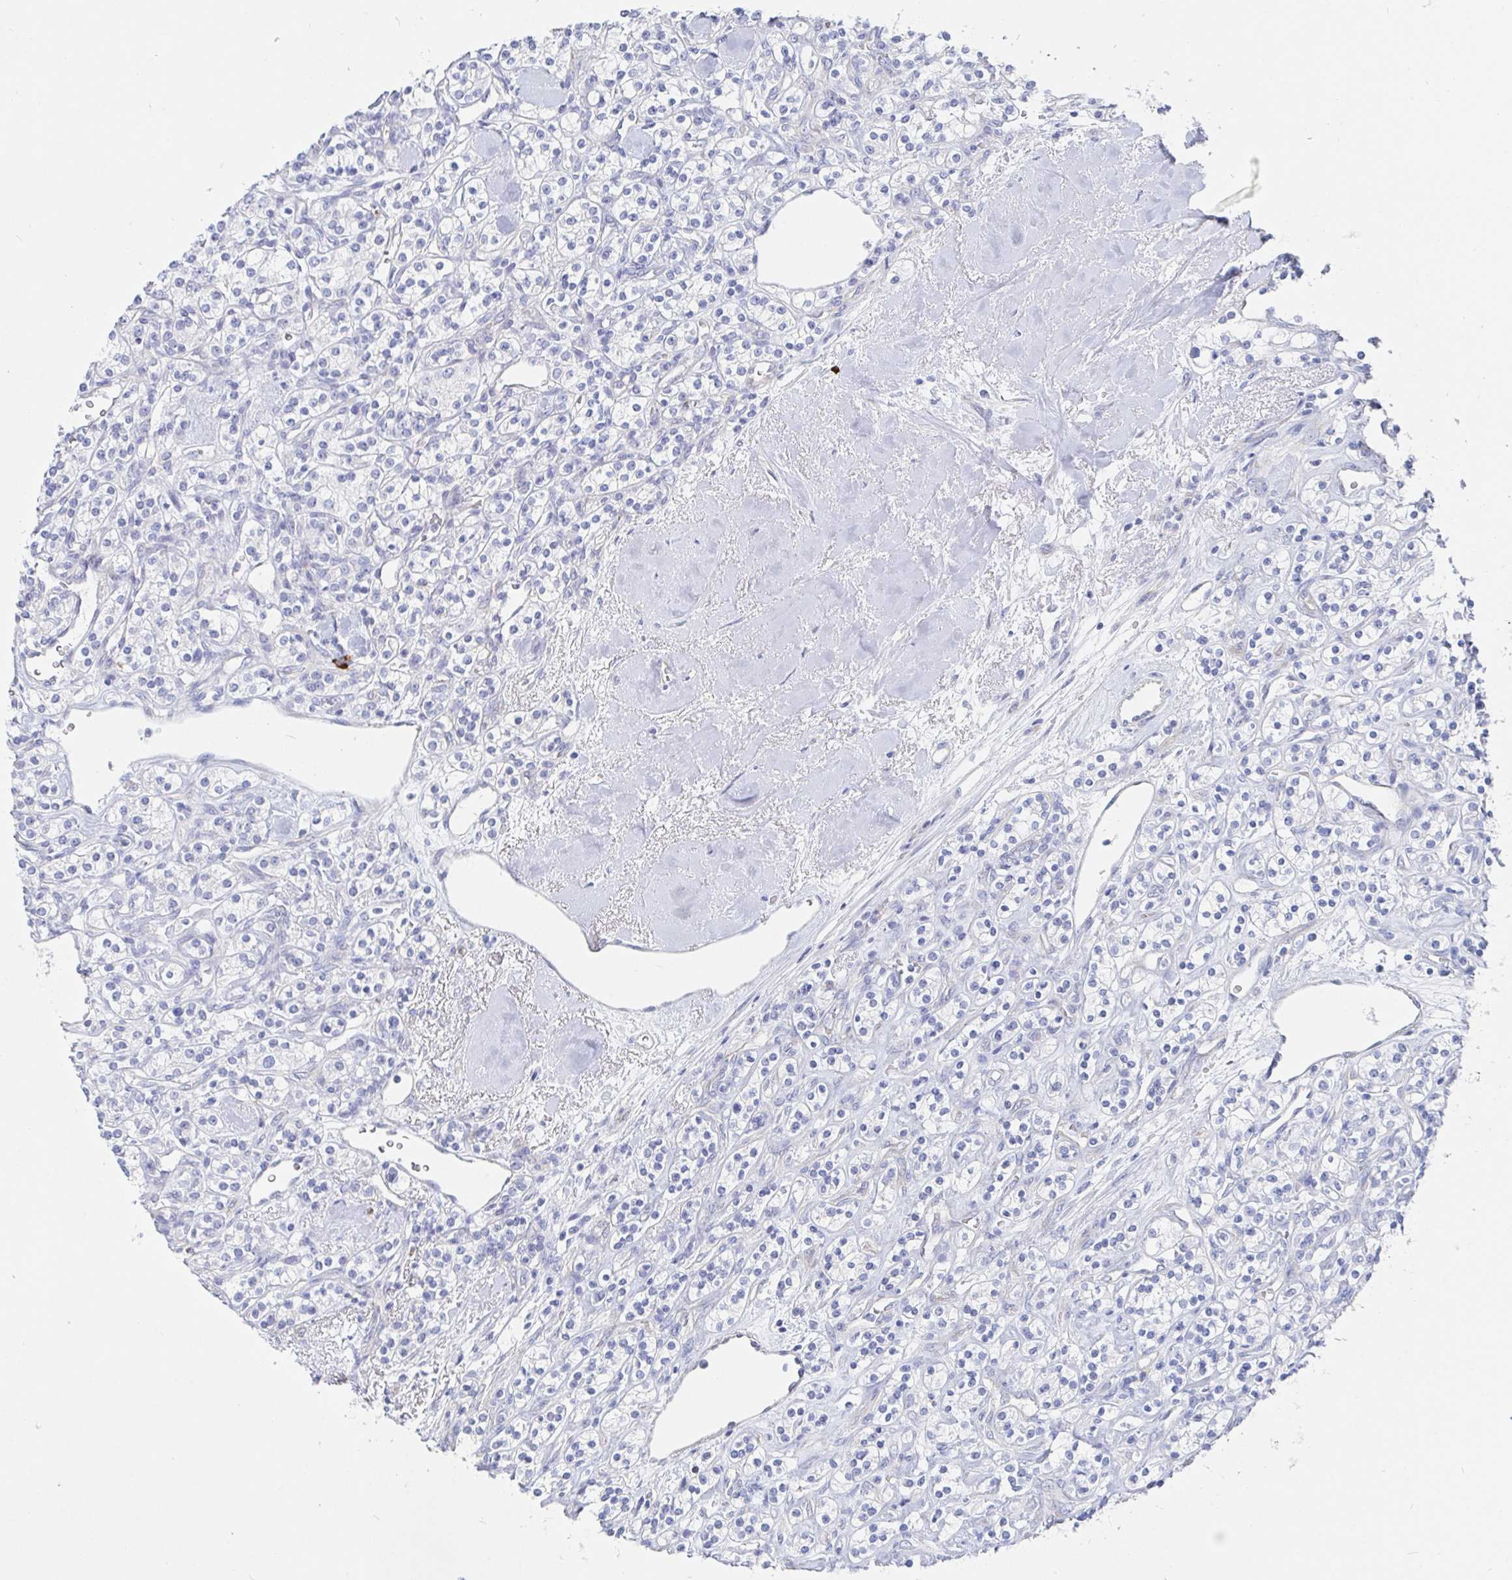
{"staining": {"intensity": "negative", "quantity": "none", "location": "none"}, "tissue": "renal cancer", "cell_type": "Tumor cells", "image_type": "cancer", "snomed": [{"axis": "morphology", "description": "Adenocarcinoma, NOS"}, {"axis": "topography", "description": "Kidney"}], "caption": "Image shows no significant protein expression in tumor cells of renal cancer (adenocarcinoma).", "gene": "PACSIN1", "patient": {"sex": "male", "age": 77}}